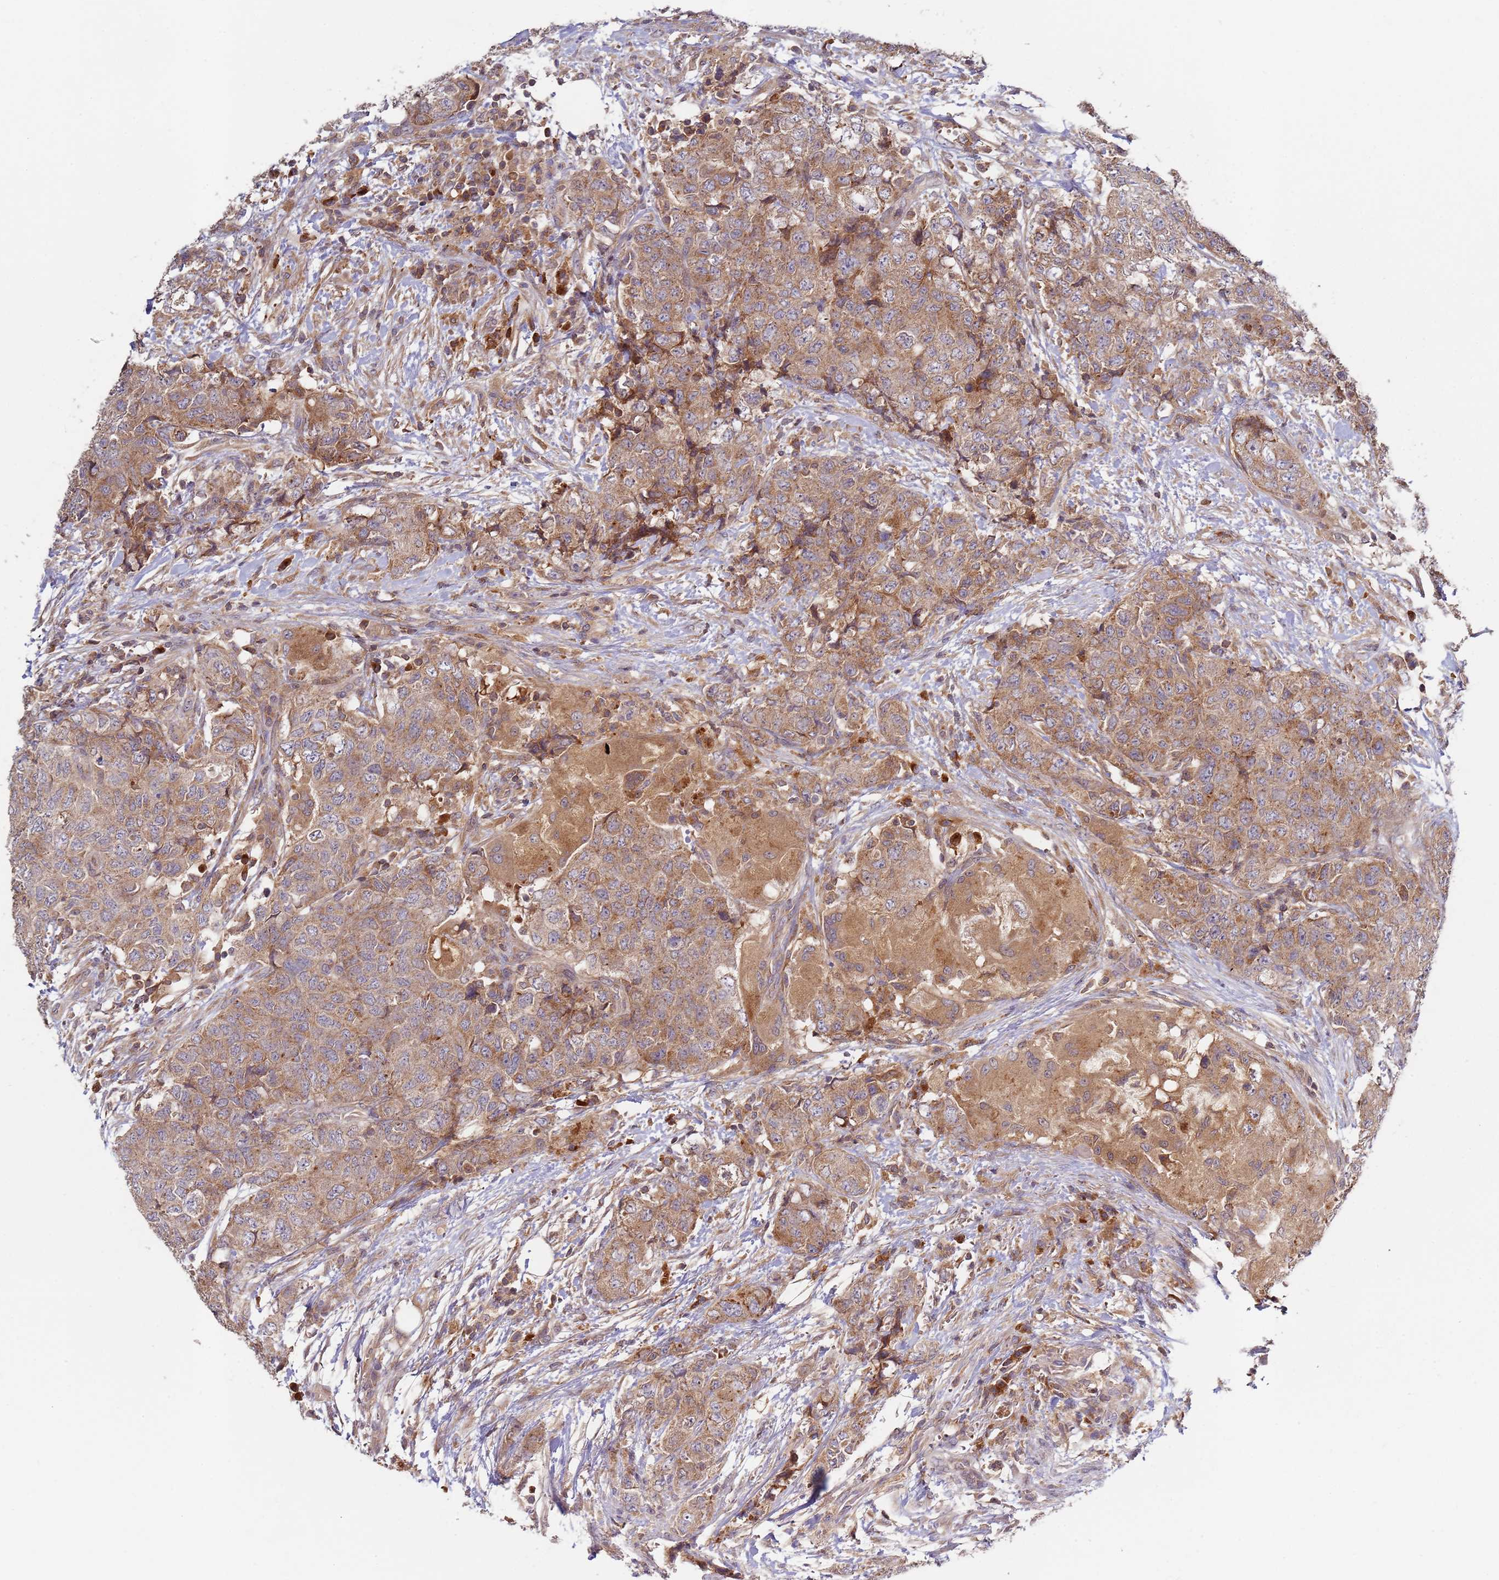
{"staining": {"intensity": "moderate", "quantity": ">75%", "location": "cytoplasmic/membranous"}, "tissue": "urothelial cancer", "cell_type": "Tumor cells", "image_type": "cancer", "snomed": [{"axis": "morphology", "description": "Urothelial carcinoma, High grade"}, {"axis": "topography", "description": "Urinary bladder"}], "caption": "IHC photomicrograph of neoplastic tissue: urothelial cancer stained using immunohistochemistry (IHC) displays medium levels of moderate protein expression localized specifically in the cytoplasmic/membranous of tumor cells, appearing as a cytoplasmic/membranous brown color.", "gene": "OR5A2", "patient": {"sex": "female", "age": 78}}